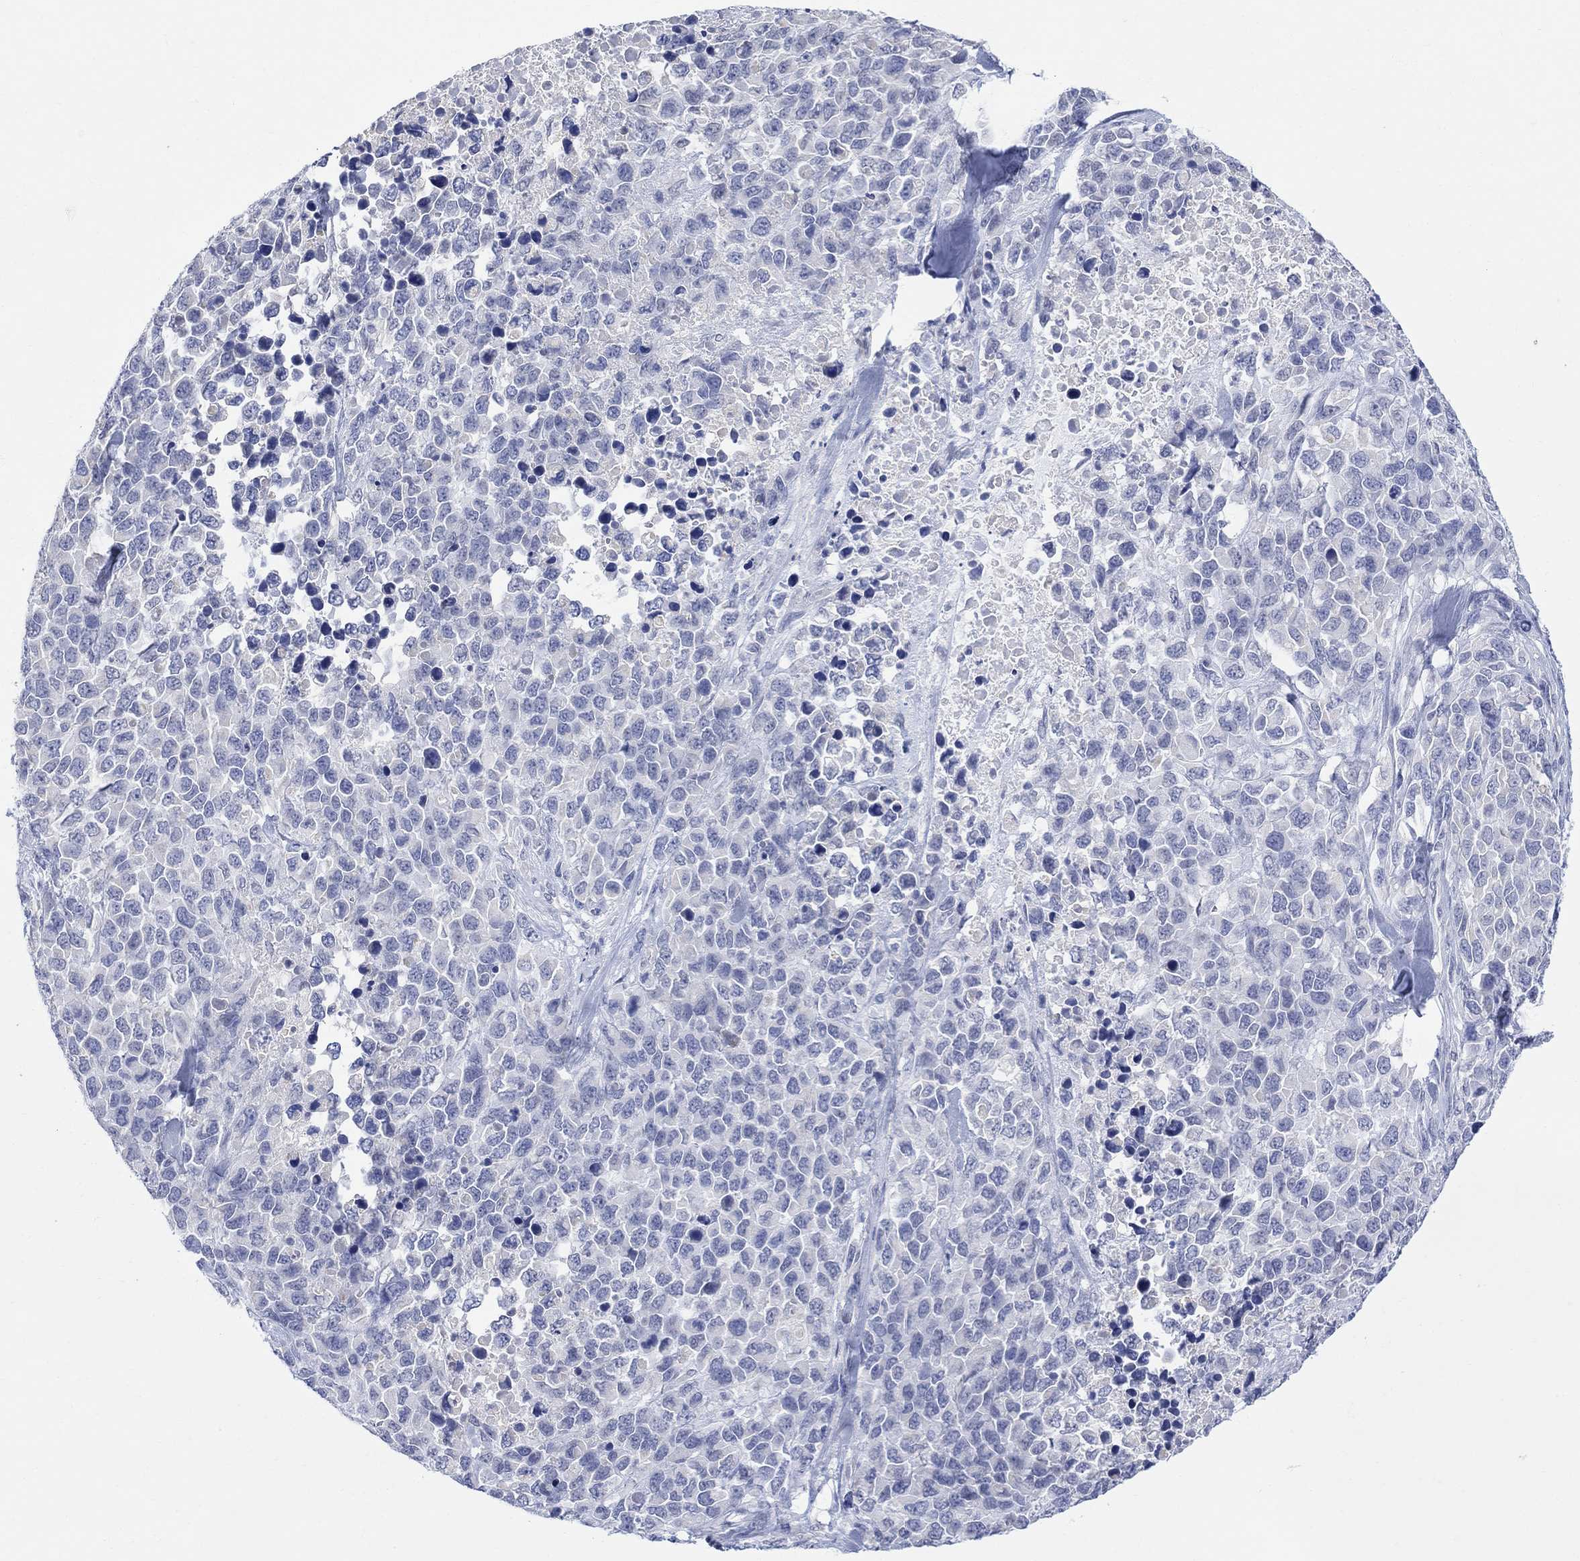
{"staining": {"intensity": "negative", "quantity": "none", "location": "none"}, "tissue": "melanoma", "cell_type": "Tumor cells", "image_type": "cancer", "snomed": [{"axis": "morphology", "description": "Malignant melanoma, Metastatic site"}, {"axis": "topography", "description": "Skin"}], "caption": "Immunohistochemical staining of malignant melanoma (metastatic site) shows no significant staining in tumor cells.", "gene": "FBP2", "patient": {"sex": "male", "age": 84}}